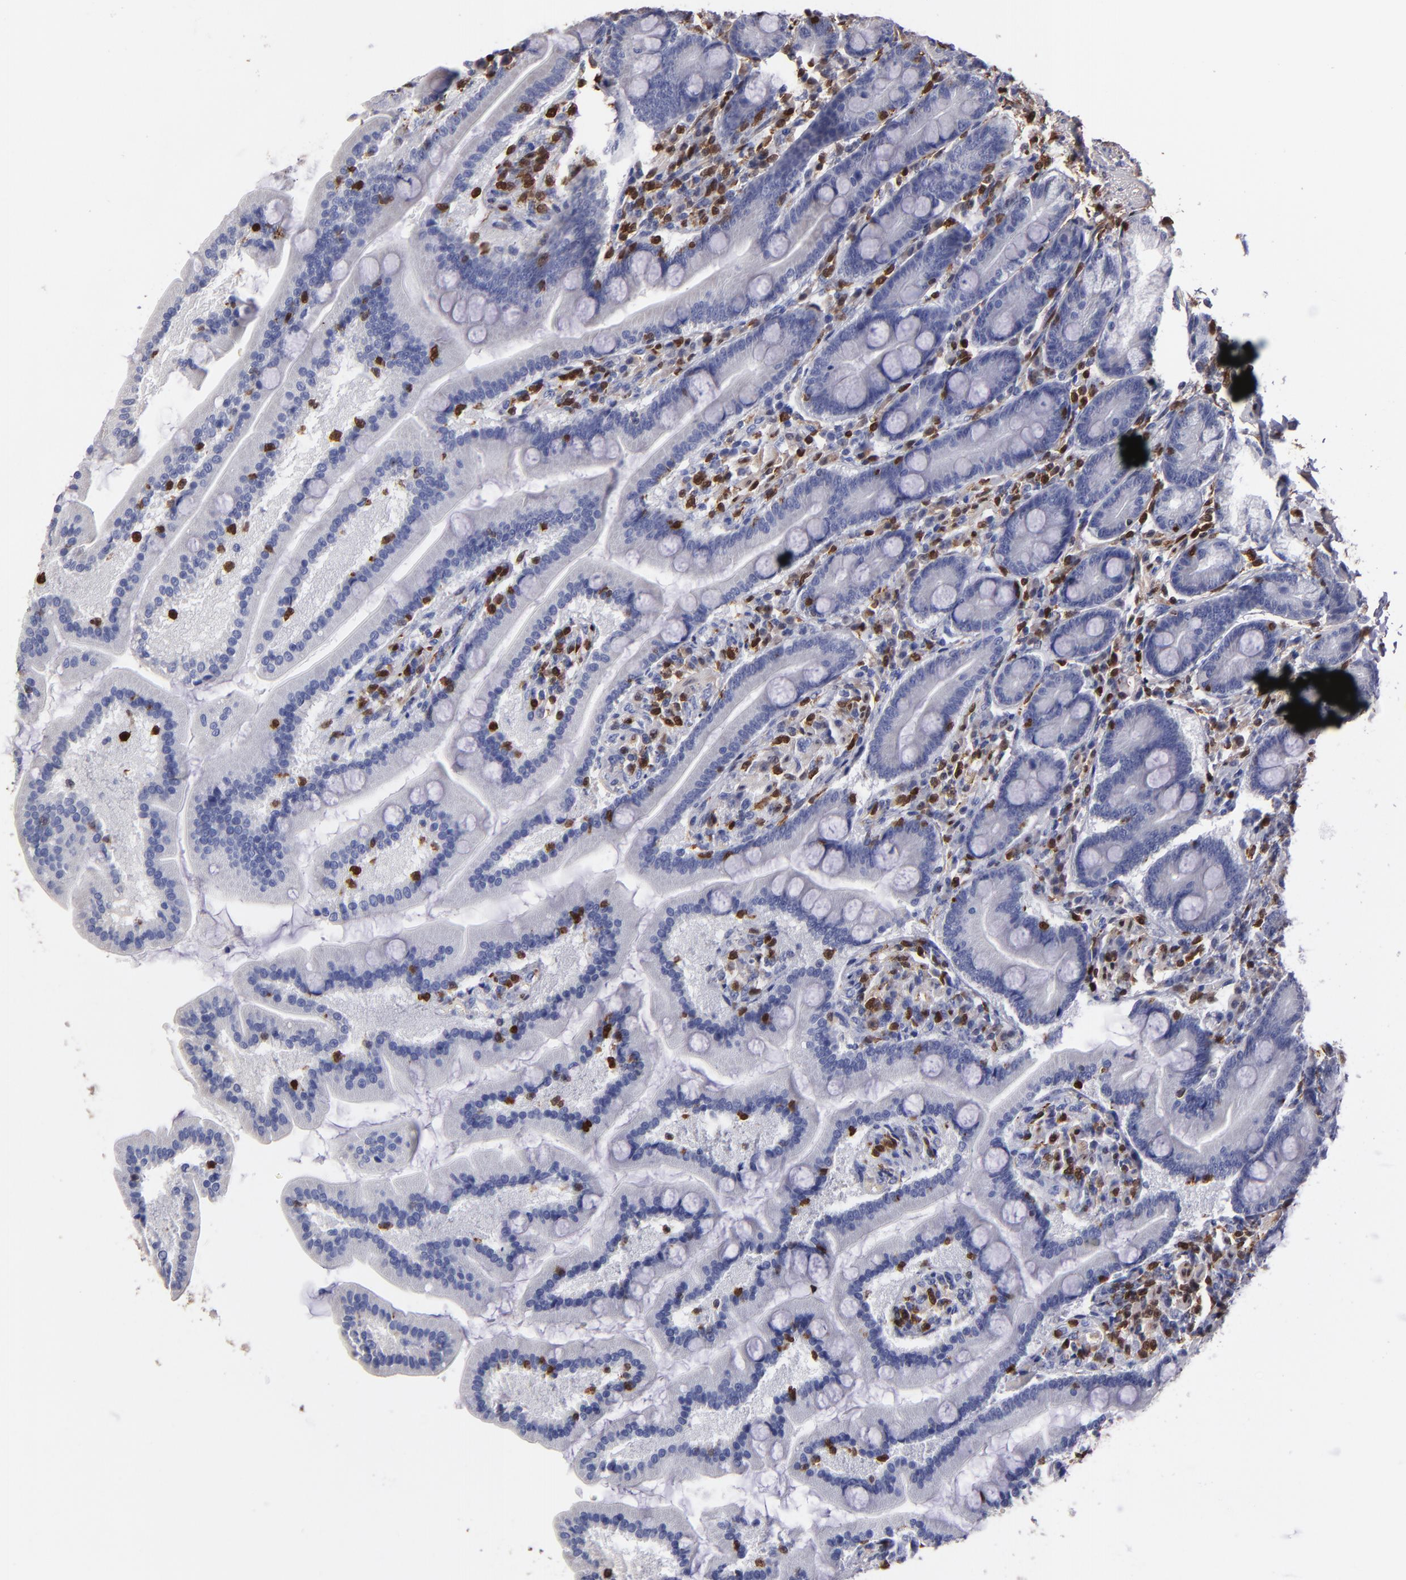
{"staining": {"intensity": "negative", "quantity": "none", "location": "none"}, "tissue": "duodenum", "cell_type": "Glandular cells", "image_type": "normal", "snomed": [{"axis": "morphology", "description": "Normal tissue, NOS"}, {"axis": "topography", "description": "Duodenum"}], "caption": "Immunohistochemistry (IHC) micrograph of unremarkable human duodenum stained for a protein (brown), which shows no expression in glandular cells. (DAB immunohistochemistry (IHC) visualized using brightfield microscopy, high magnification).", "gene": "S100A4", "patient": {"sex": "female", "age": 64}}